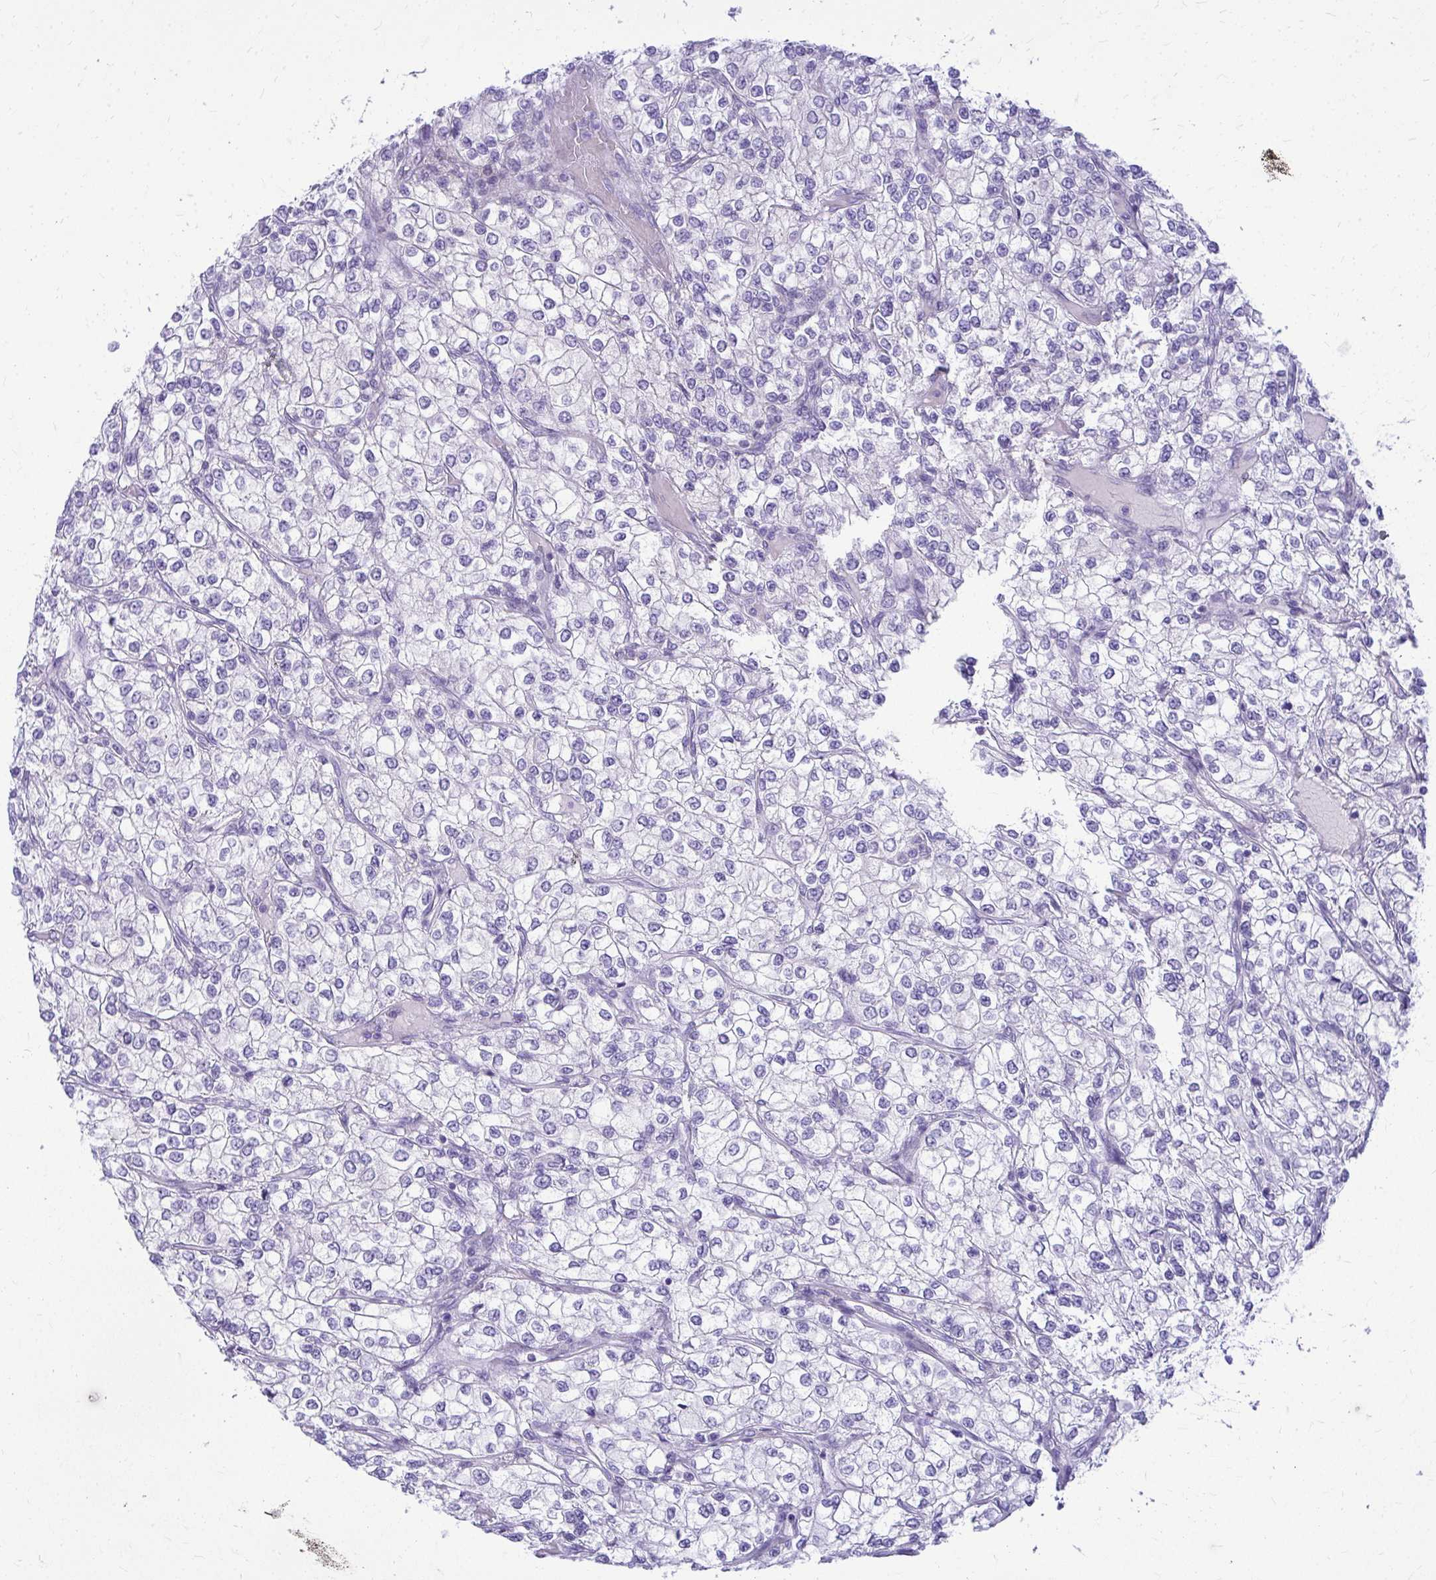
{"staining": {"intensity": "negative", "quantity": "none", "location": "none"}, "tissue": "renal cancer", "cell_type": "Tumor cells", "image_type": "cancer", "snomed": [{"axis": "morphology", "description": "Adenocarcinoma, NOS"}, {"axis": "topography", "description": "Kidney"}], "caption": "Tumor cells show no significant protein expression in renal adenocarcinoma. Brightfield microscopy of immunohistochemistry (IHC) stained with DAB (3,3'-diaminobenzidine) (brown) and hematoxylin (blue), captured at high magnification.", "gene": "RALYL", "patient": {"sex": "male", "age": 80}}